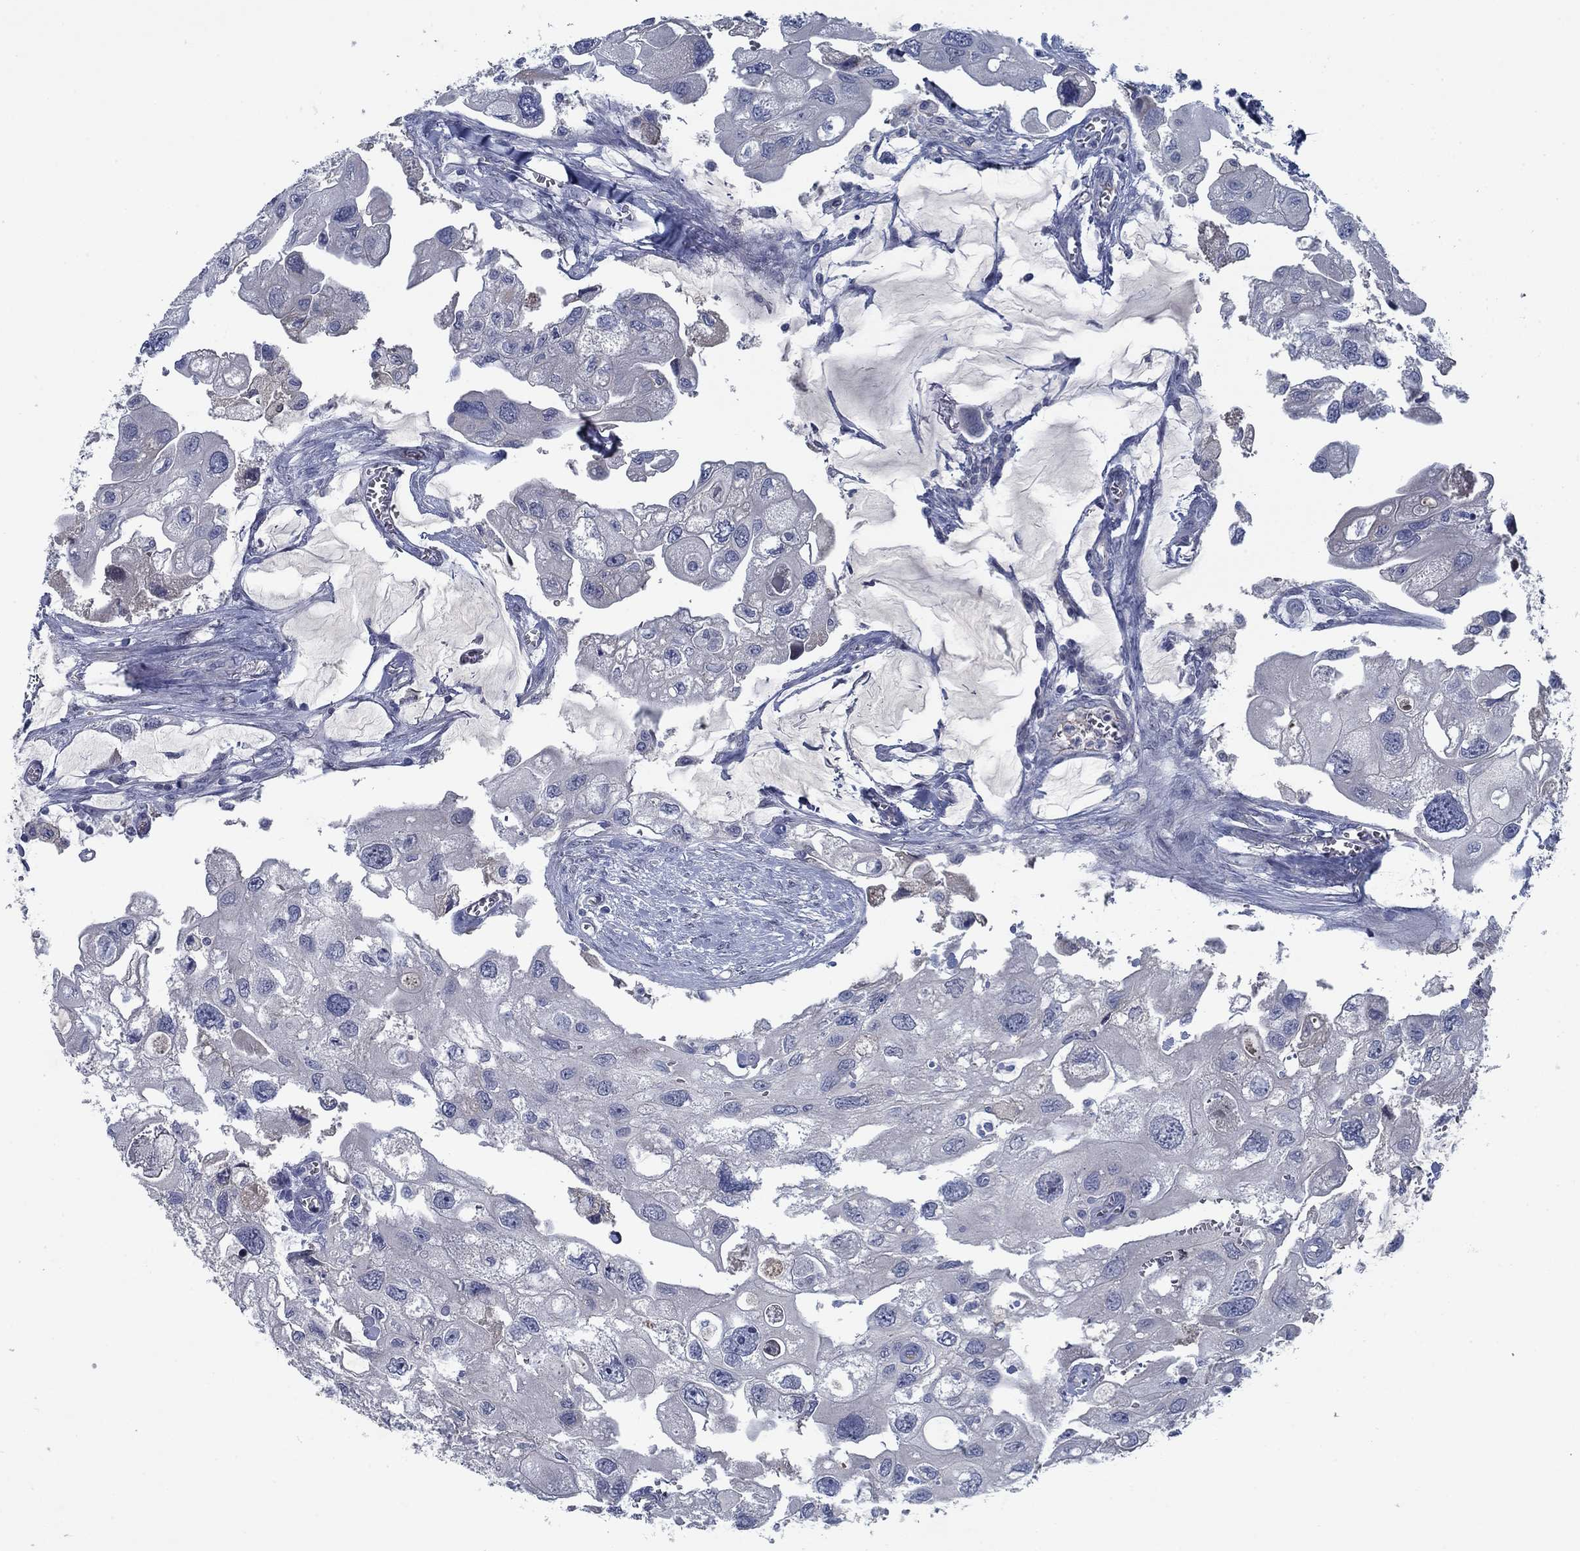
{"staining": {"intensity": "negative", "quantity": "none", "location": "none"}, "tissue": "urothelial cancer", "cell_type": "Tumor cells", "image_type": "cancer", "snomed": [{"axis": "morphology", "description": "Urothelial carcinoma, High grade"}, {"axis": "topography", "description": "Urinary bladder"}], "caption": "Immunohistochemical staining of high-grade urothelial carcinoma reveals no significant staining in tumor cells.", "gene": "PNMA8A", "patient": {"sex": "male", "age": 59}}